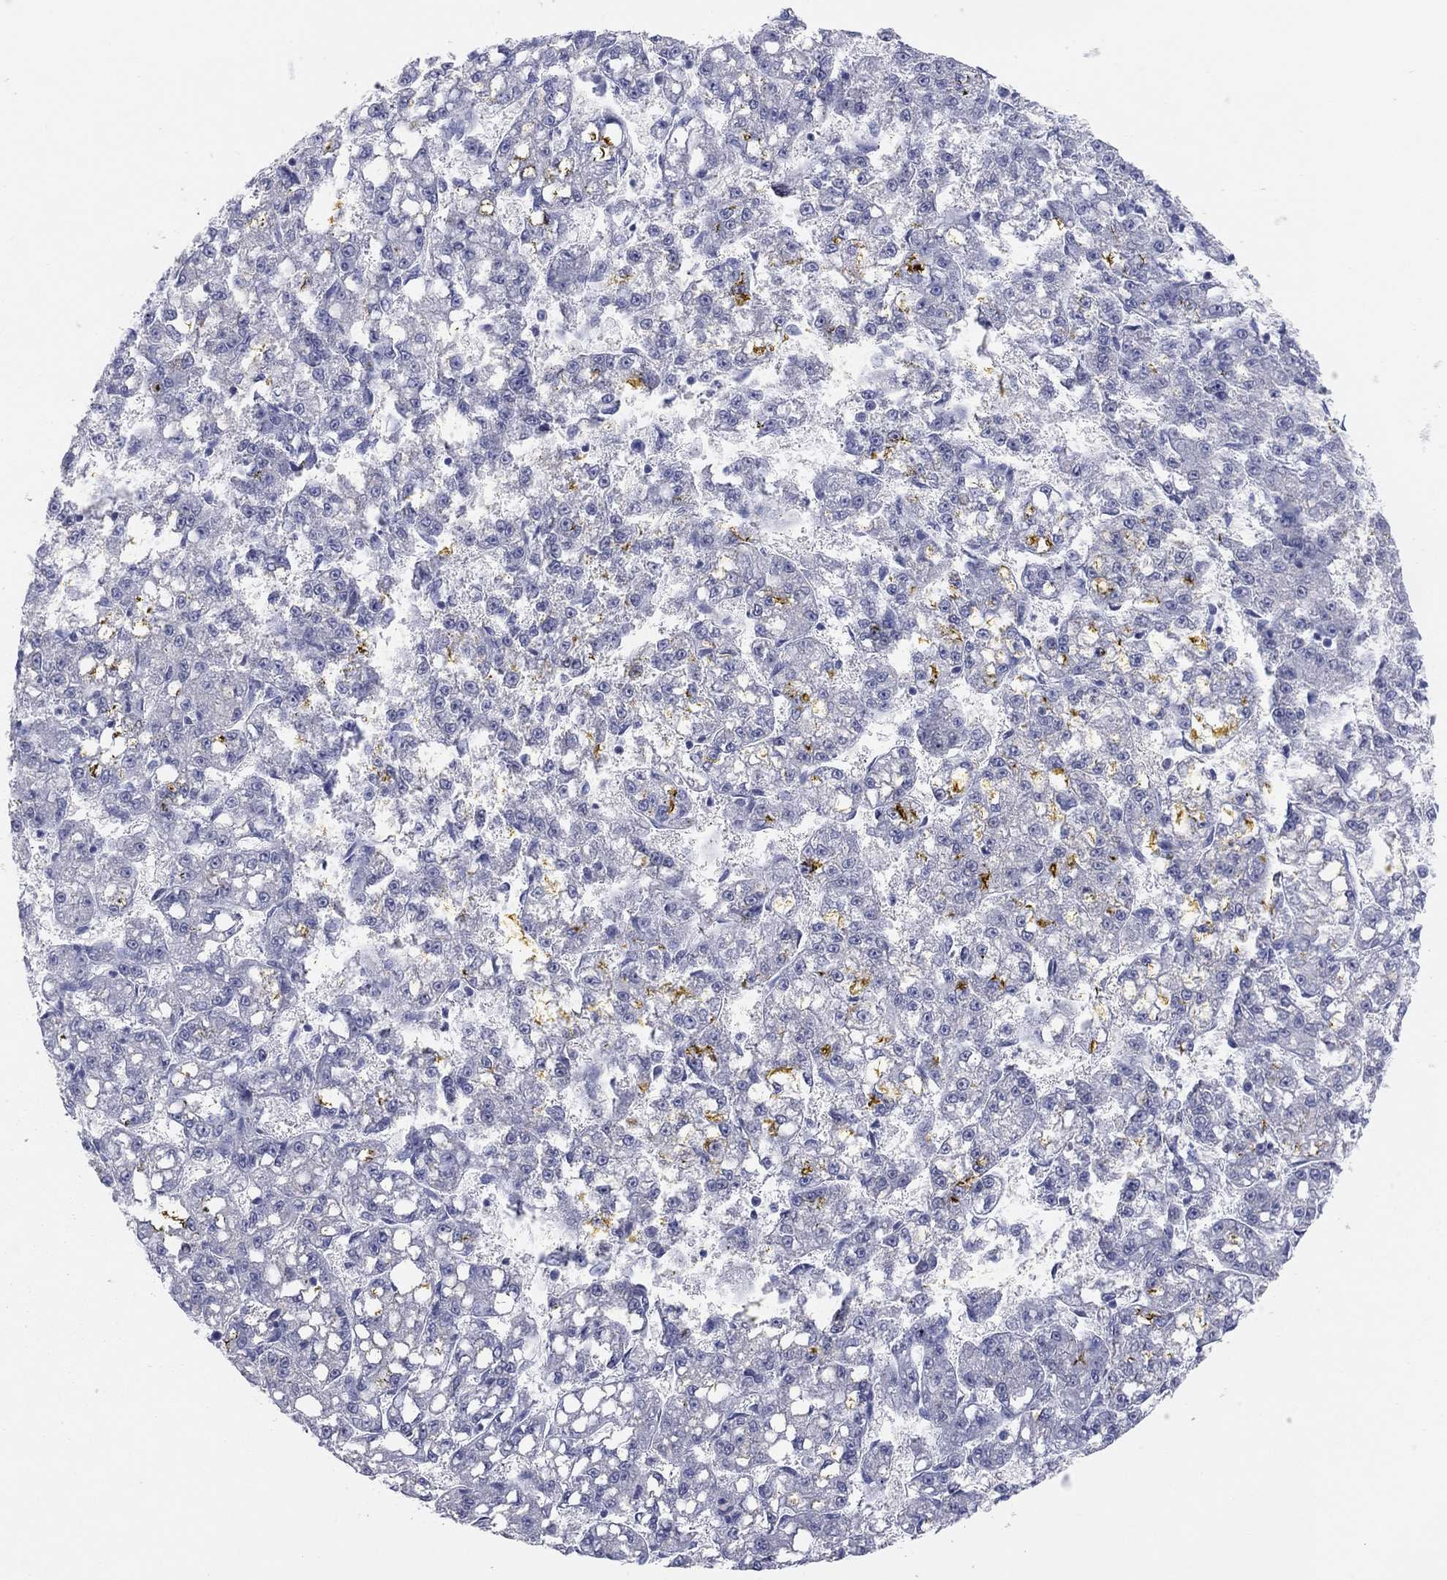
{"staining": {"intensity": "negative", "quantity": "none", "location": "none"}, "tissue": "liver cancer", "cell_type": "Tumor cells", "image_type": "cancer", "snomed": [{"axis": "morphology", "description": "Carcinoma, Hepatocellular, NOS"}, {"axis": "topography", "description": "Liver"}], "caption": "Photomicrograph shows no significant protein staining in tumor cells of hepatocellular carcinoma (liver).", "gene": "CPNE6", "patient": {"sex": "female", "age": 65}}